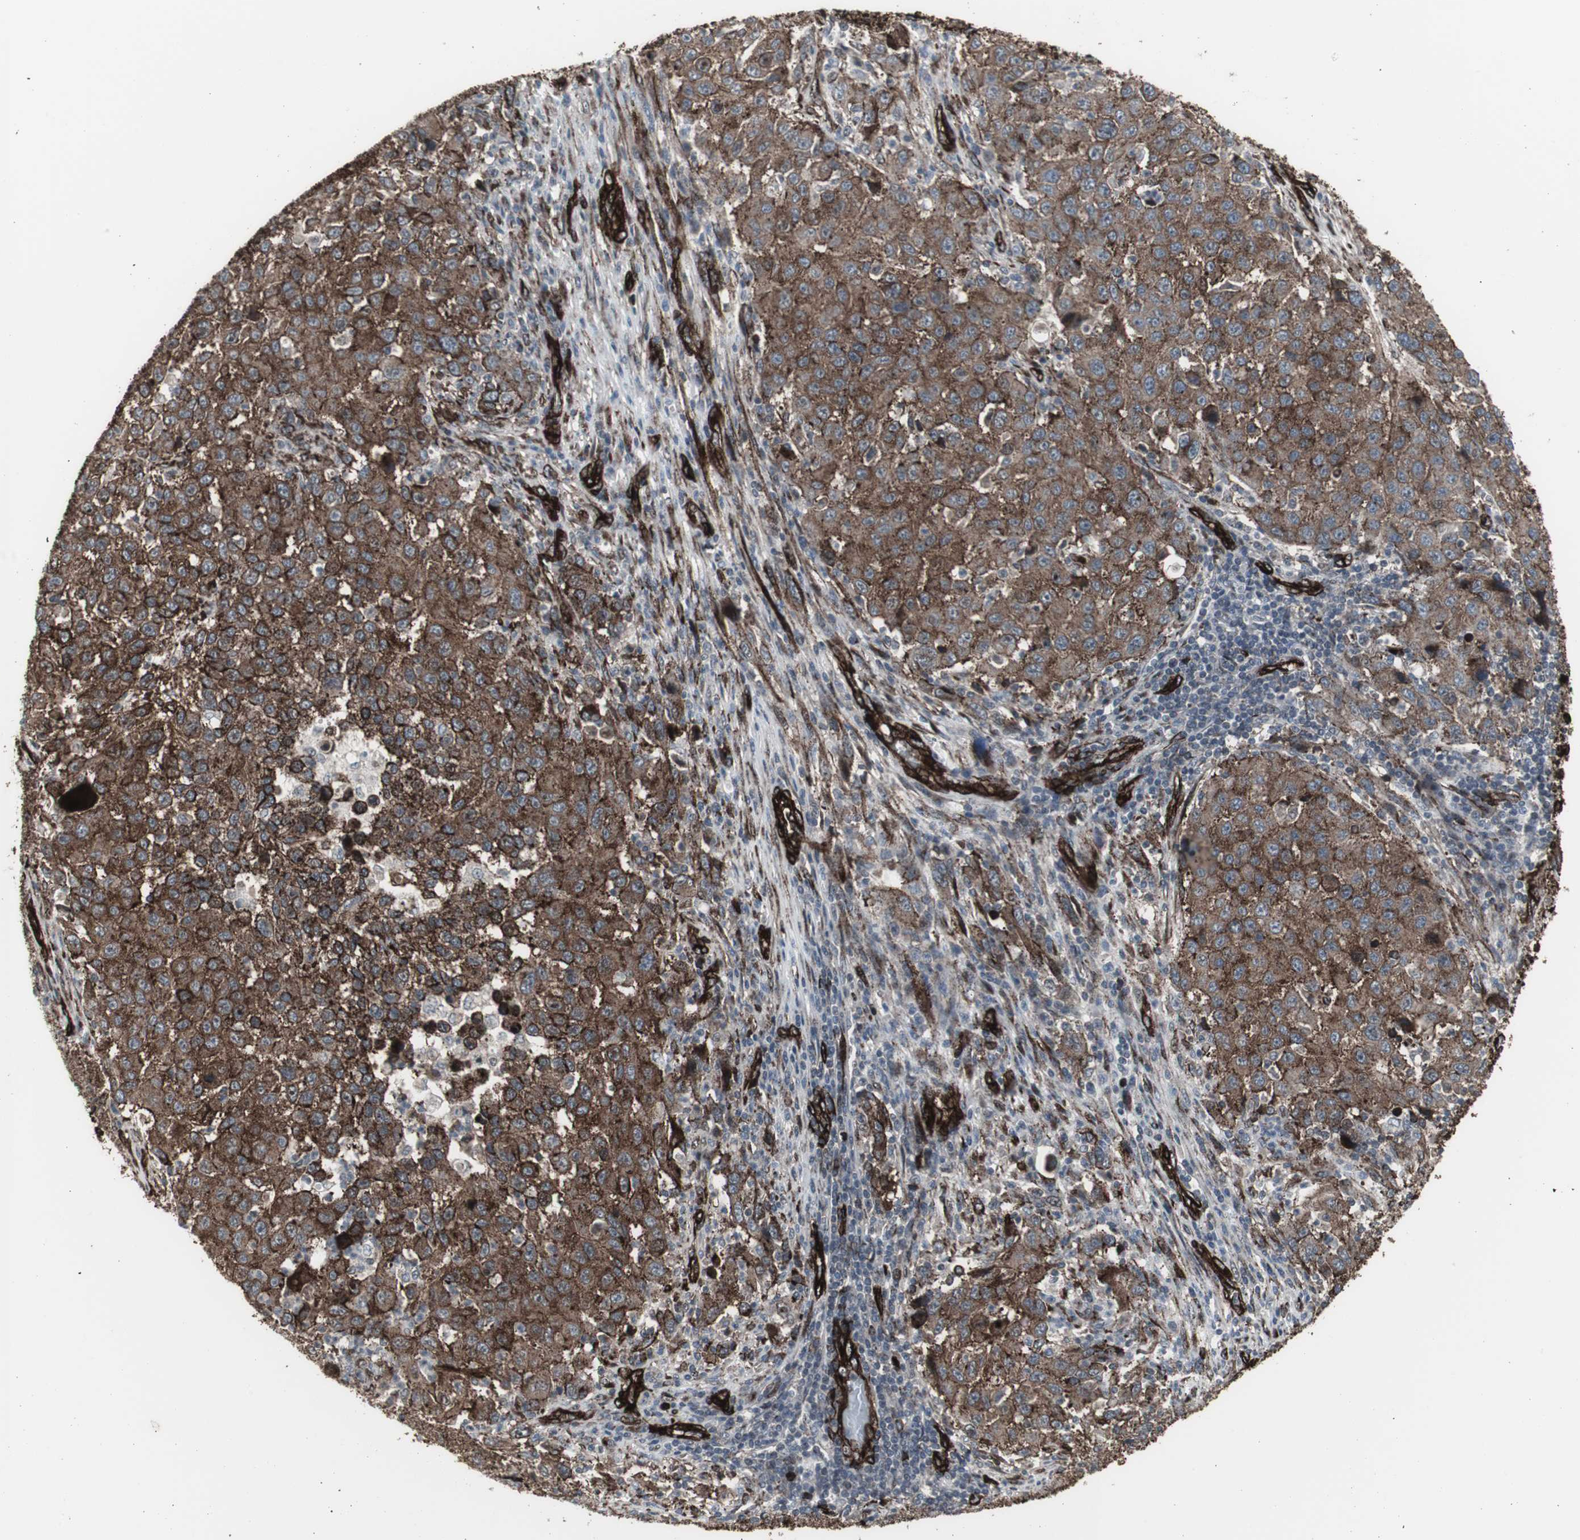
{"staining": {"intensity": "moderate", "quantity": ">75%", "location": "cytoplasmic/membranous"}, "tissue": "melanoma", "cell_type": "Tumor cells", "image_type": "cancer", "snomed": [{"axis": "morphology", "description": "Malignant melanoma, Metastatic site"}, {"axis": "topography", "description": "Lymph node"}], "caption": "The immunohistochemical stain shows moderate cytoplasmic/membranous positivity in tumor cells of melanoma tissue.", "gene": "PDGFA", "patient": {"sex": "male", "age": 61}}